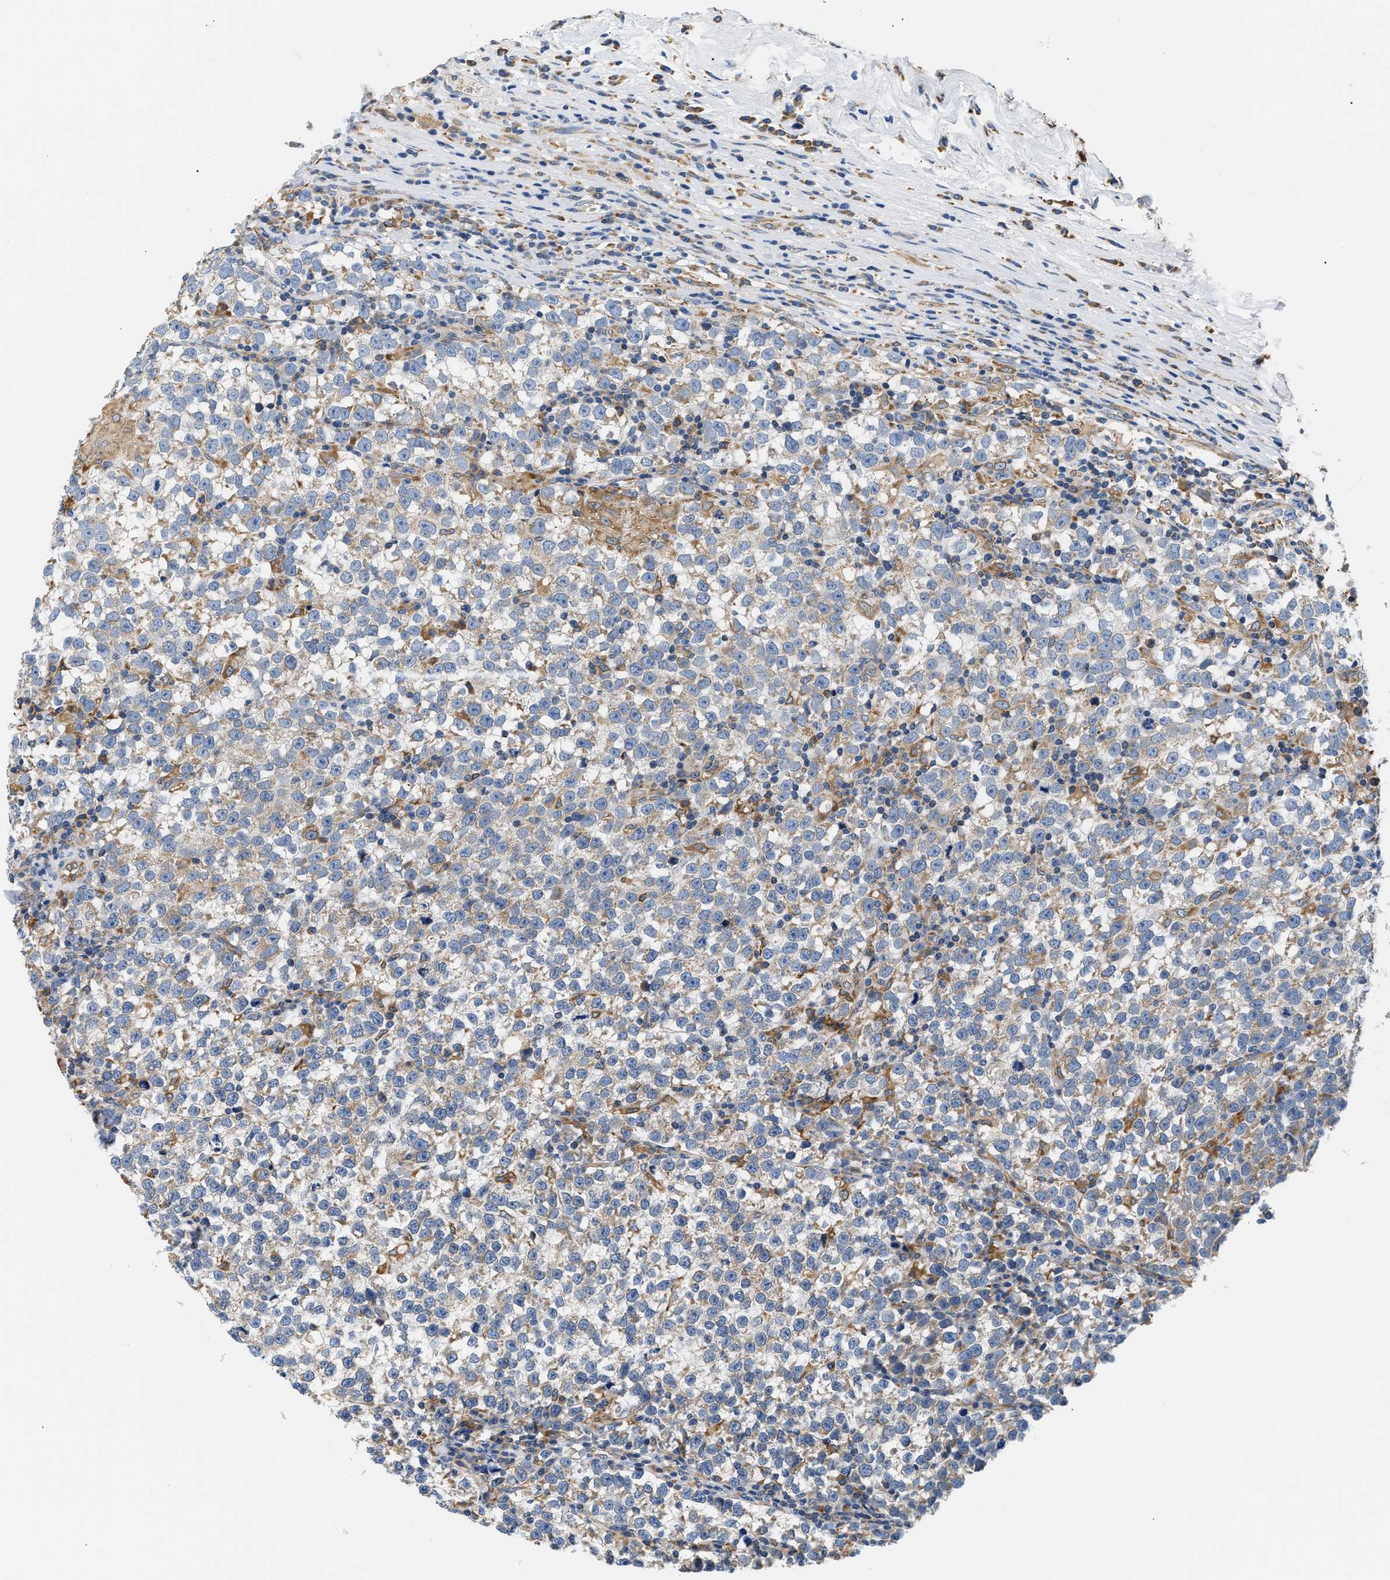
{"staining": {"intensity": "weak", "quantity": ">75%", "location": "cytoplasmic/membranous"}, "tissue": "testis cancer", "cell_type": "Tumor cells", "image_type": "cancer", "snomed": [{"axis": "morphology", "description": "Normal tissue, NOS"}, {"axis": "morphology", "description": "Seminoma, NOS"}, {"axis": "topography", "description": "Testis"}], "caption": "Protein staining of testis cancer tissue demonstrates weak cytoplasmic/membranous expression in about >75% of tumor cells.", "gene": "HDHD3", "patient": {"sex": "male", "age": 43}}